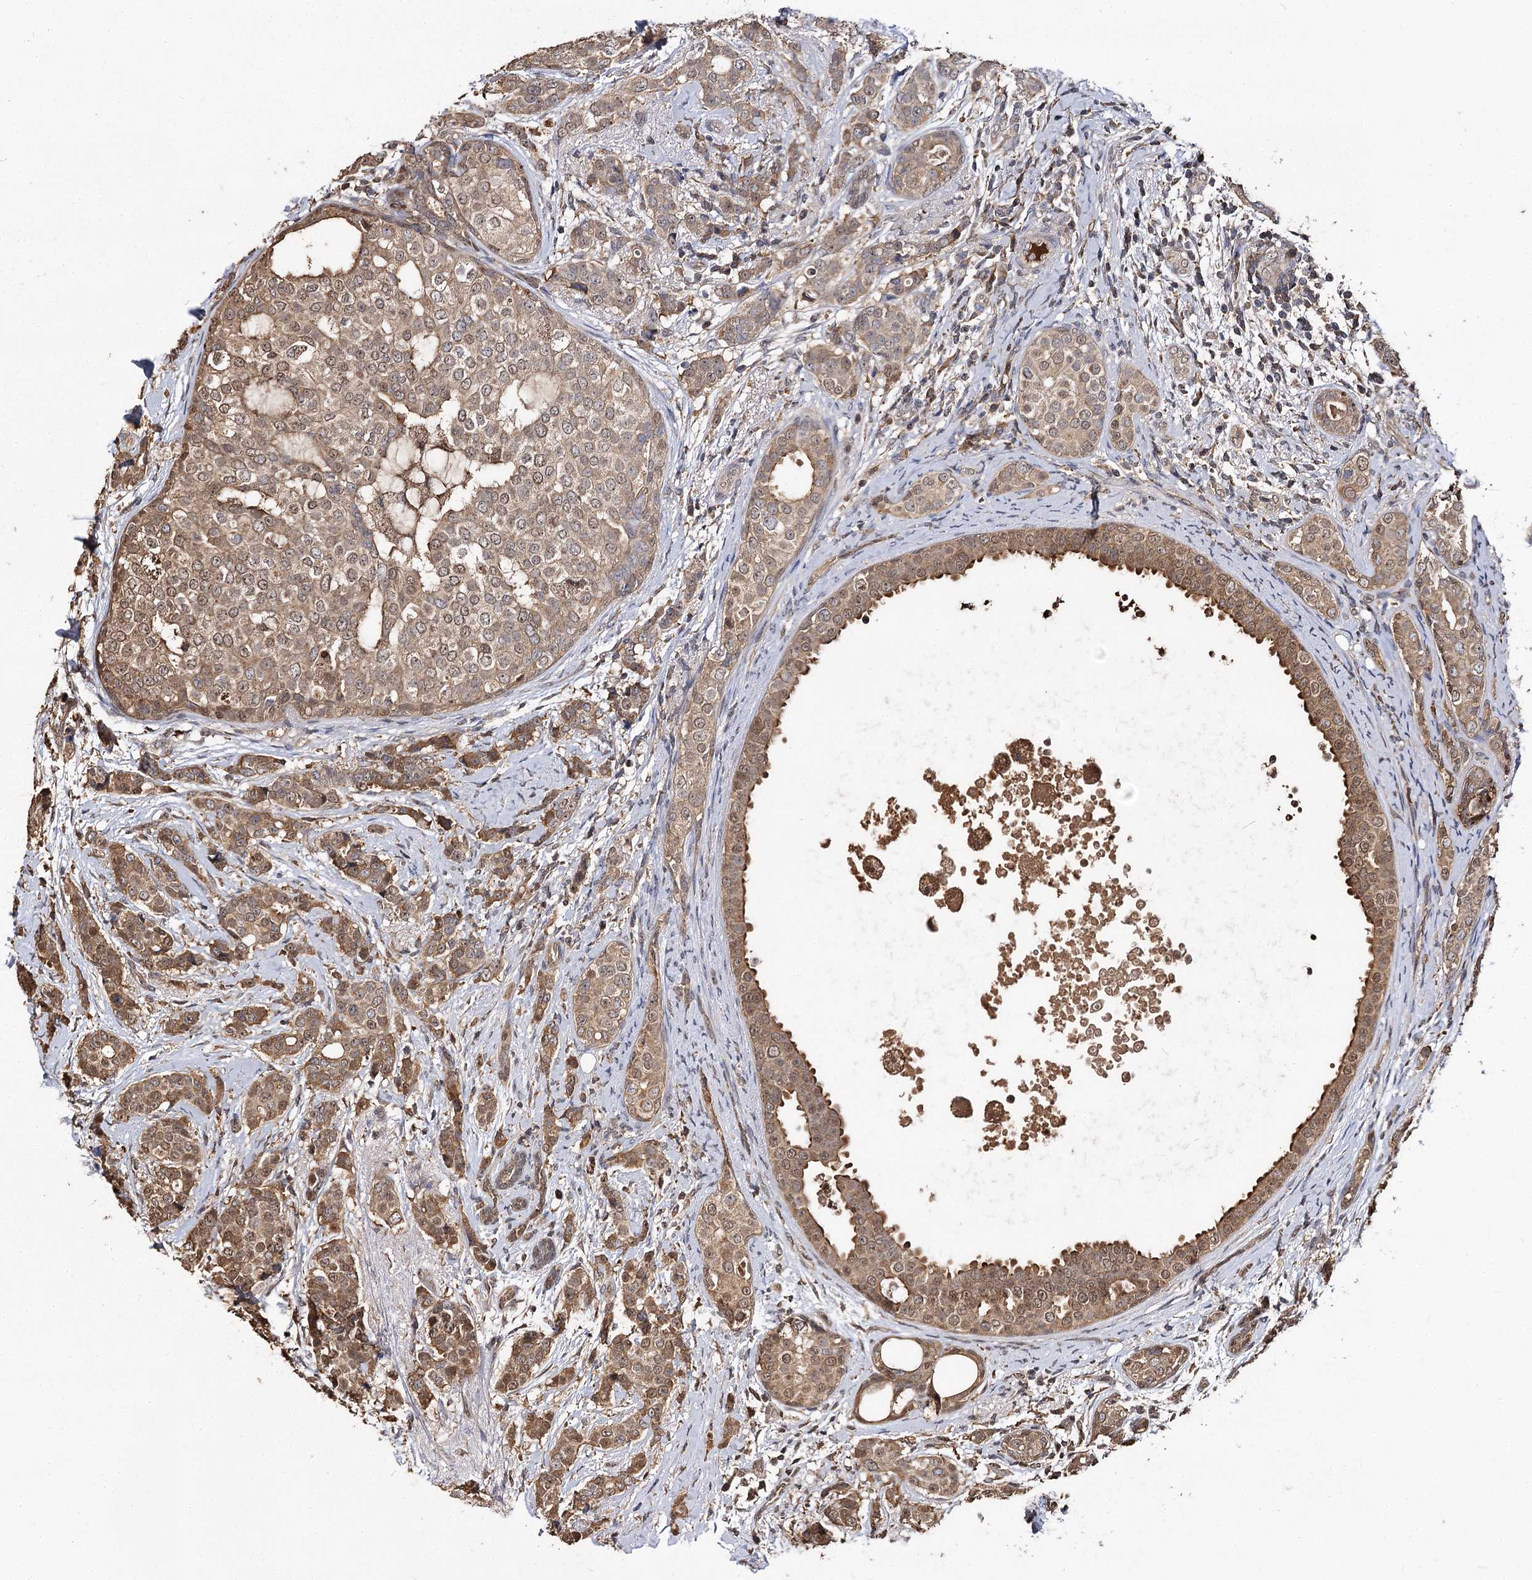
{"staining": {"intensity": "moderate", "quantity": ">75%", "location": "cytoplasmic/membranous"}, "tissue": "breast cancer", "cell_type": "Tumor cells", "image_type": "cancer", "snomed": [{"axis": "morphology", "description": "Lobular carcinoma"}, {"axis": "topography", "description": "Breast"}], "caption": "The micrograph demonstrates staining of breast cancer, revealing moderate cytoplasmic/membranous protein positivity (brown color) within tumor cells.", "gene": "ARL13A", "patient": {"sex": "female", "age": 51}}